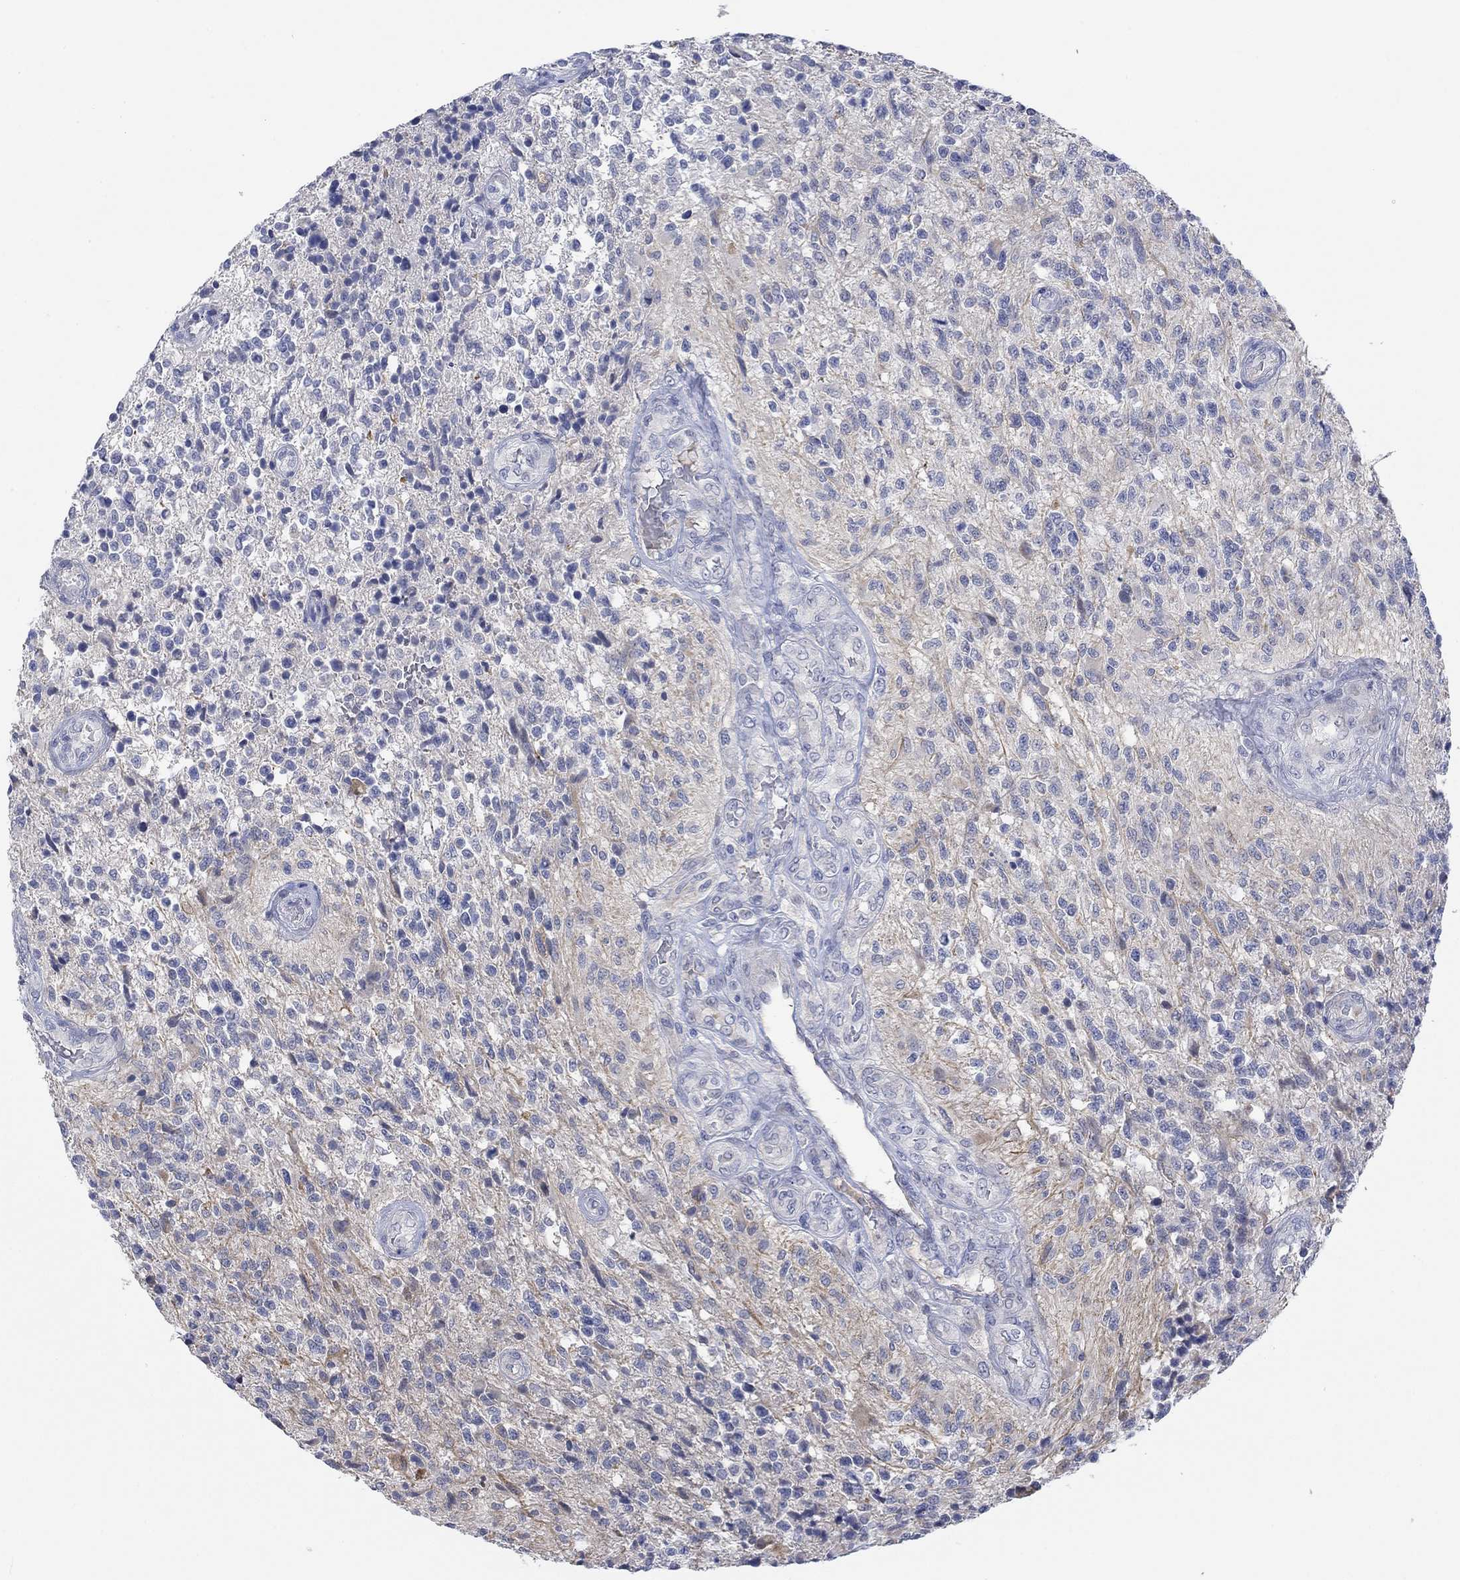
{"staining": {"intensity": "weak", "quantity": "<25%", "location": "cytoplasmic/membranous"}, "tissue": "glioma", "cell_type": "Tumor cells", "image_type": "cancer", "snomed": [{"axis": "morphology", "description": "Glioma, malignant, High grade"}, {"axis": "topography", "description": "Brain"}], "caption": "A photomicrograph of human glioma is negative for staining in tumor cells. Nuclei are stained in blue.", "gene": "DLK1", "patient": {"sex": "male", "age": 56}}